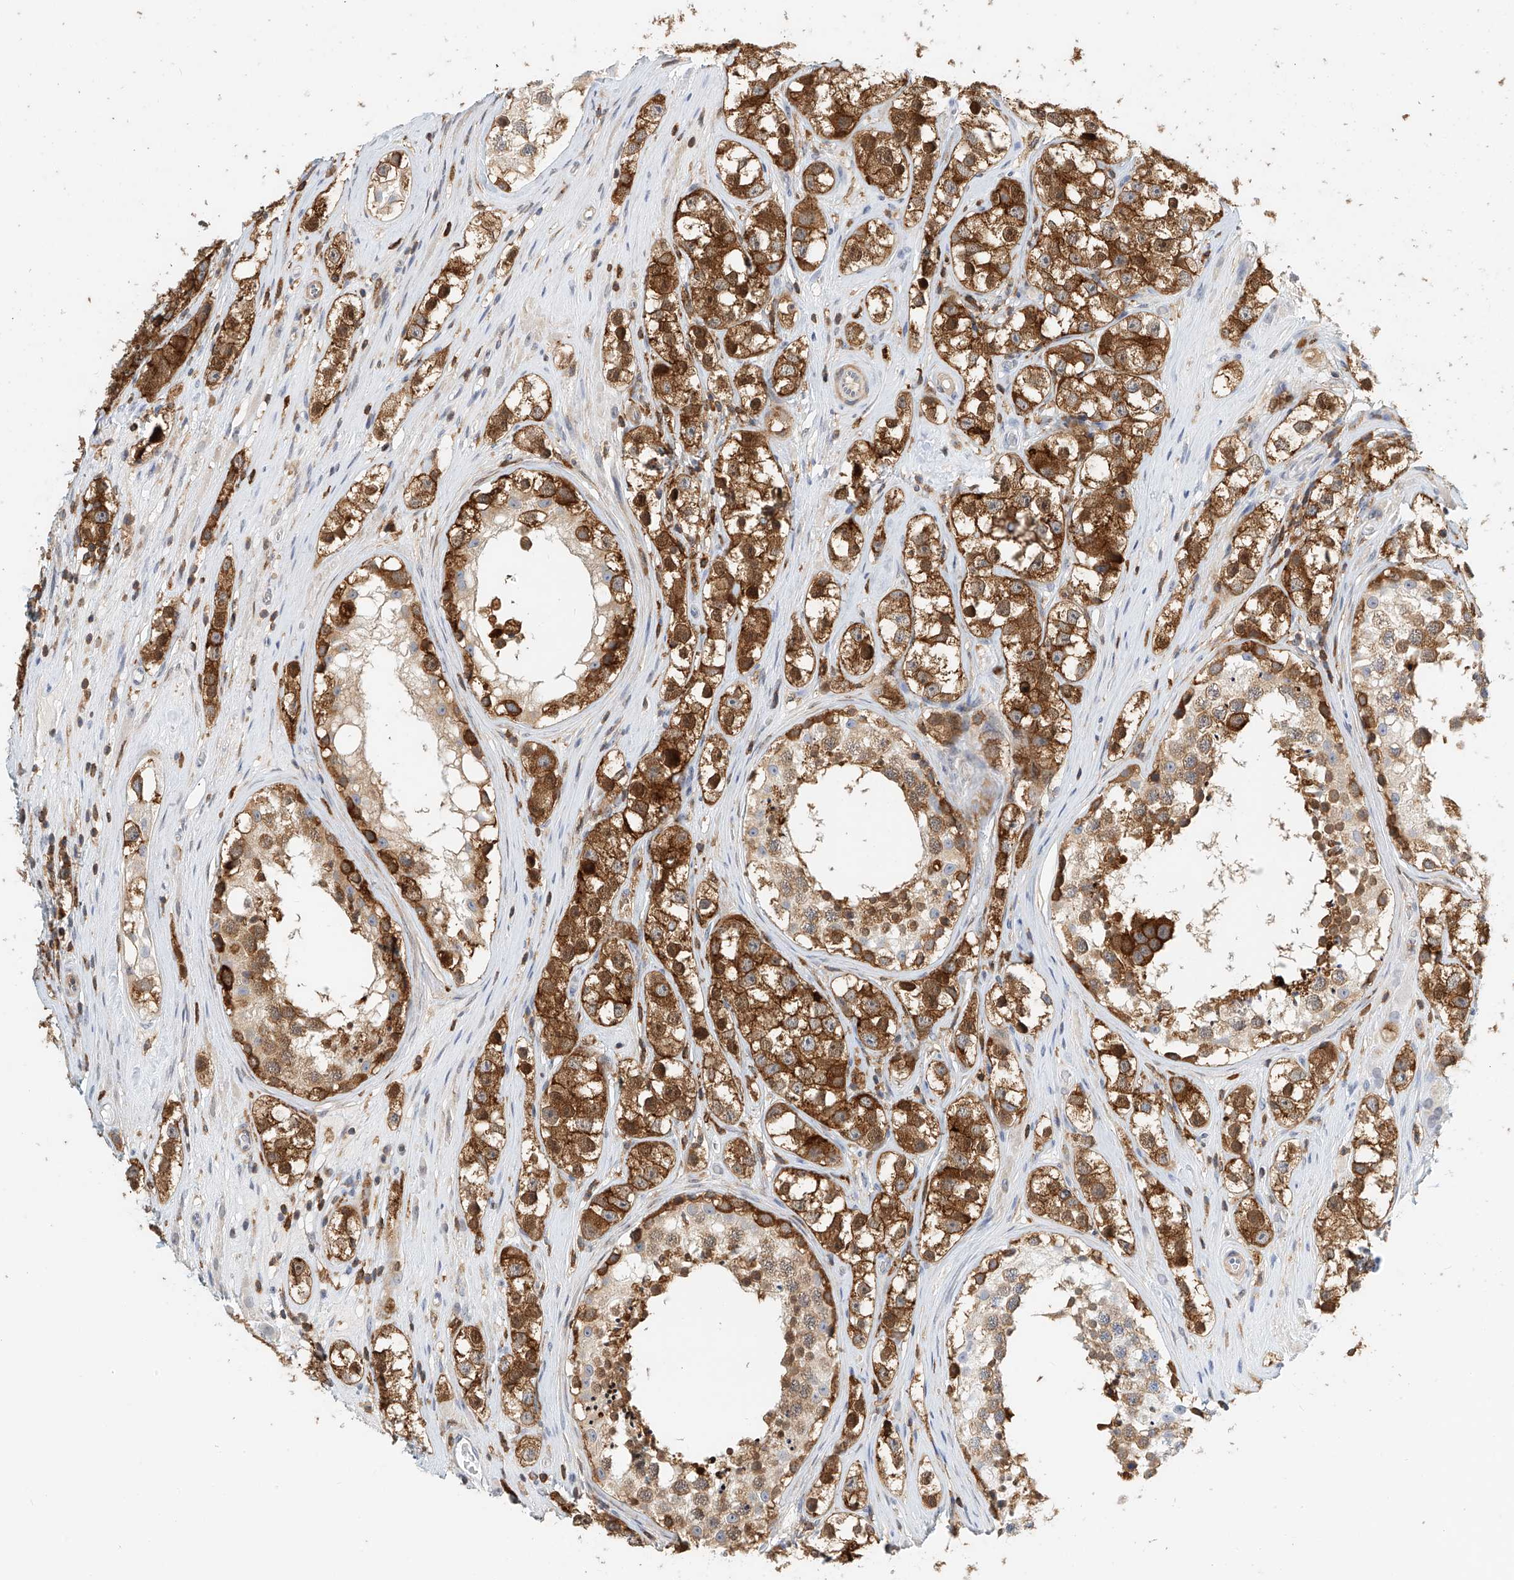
{"staining": {"intensity": "strong", "quantity": ">75%", "location": "cytoplasmic/membranous"}, "tissue": "testis cancer", "cell_type": "Tumor cells", "image_type": "cancer", "snomed": [{"axis": "morphology", "description": "Seminoma, NOS"}, {"axis": "topography", "description": "Testis"}], "caption": "This is an image of immunohistochemistry (IHC) staining of testis cancer (seminoma), which shows strong positivity in the cytoplasmic/membranous of tumor cells.", "gene": "MICAL1", "patient": {"sex": "male", "age": 28}}